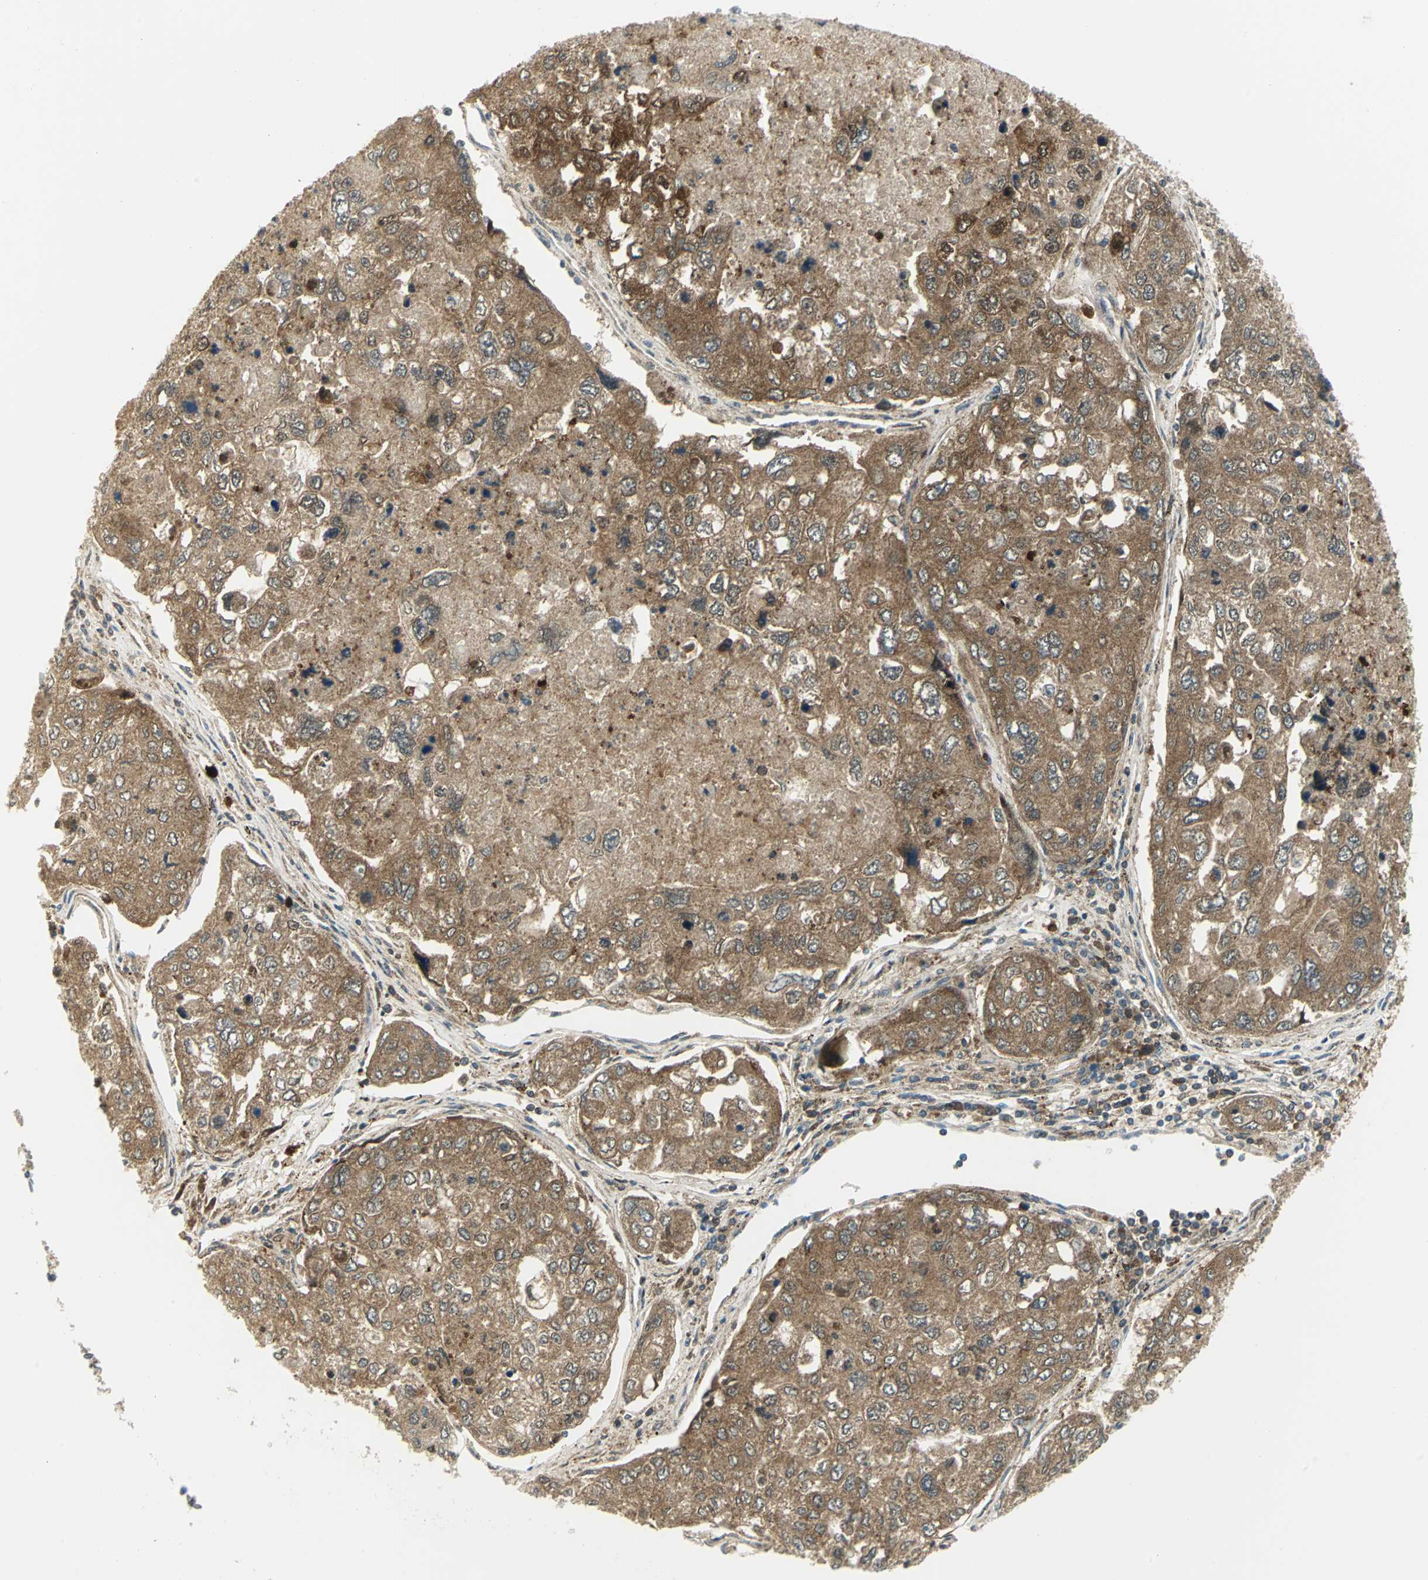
{"staining": {"intensity": "strong", "quantity": ">75%", "location": "cytoplasmic/membranous"}, "tissue": "urothelial cancer", "cell_type": "Tumor cells", "image_type": "cancer", "snomed": [{"axis": "morphology", "description": "Urothelial carcinoma, High grade"}, {"axis": "topography", "description": "Lymph node"}, {"axis": "topography", "description": "Urinary bladder"}], "caption": "Protein staining demonstrates strong cytoplasmic/membranous staining in about >75% of tumor cells in high-grade urothelial carcinoma.", "gene": "ALDOA", "patient": {"sex": "male", "age": 51}}